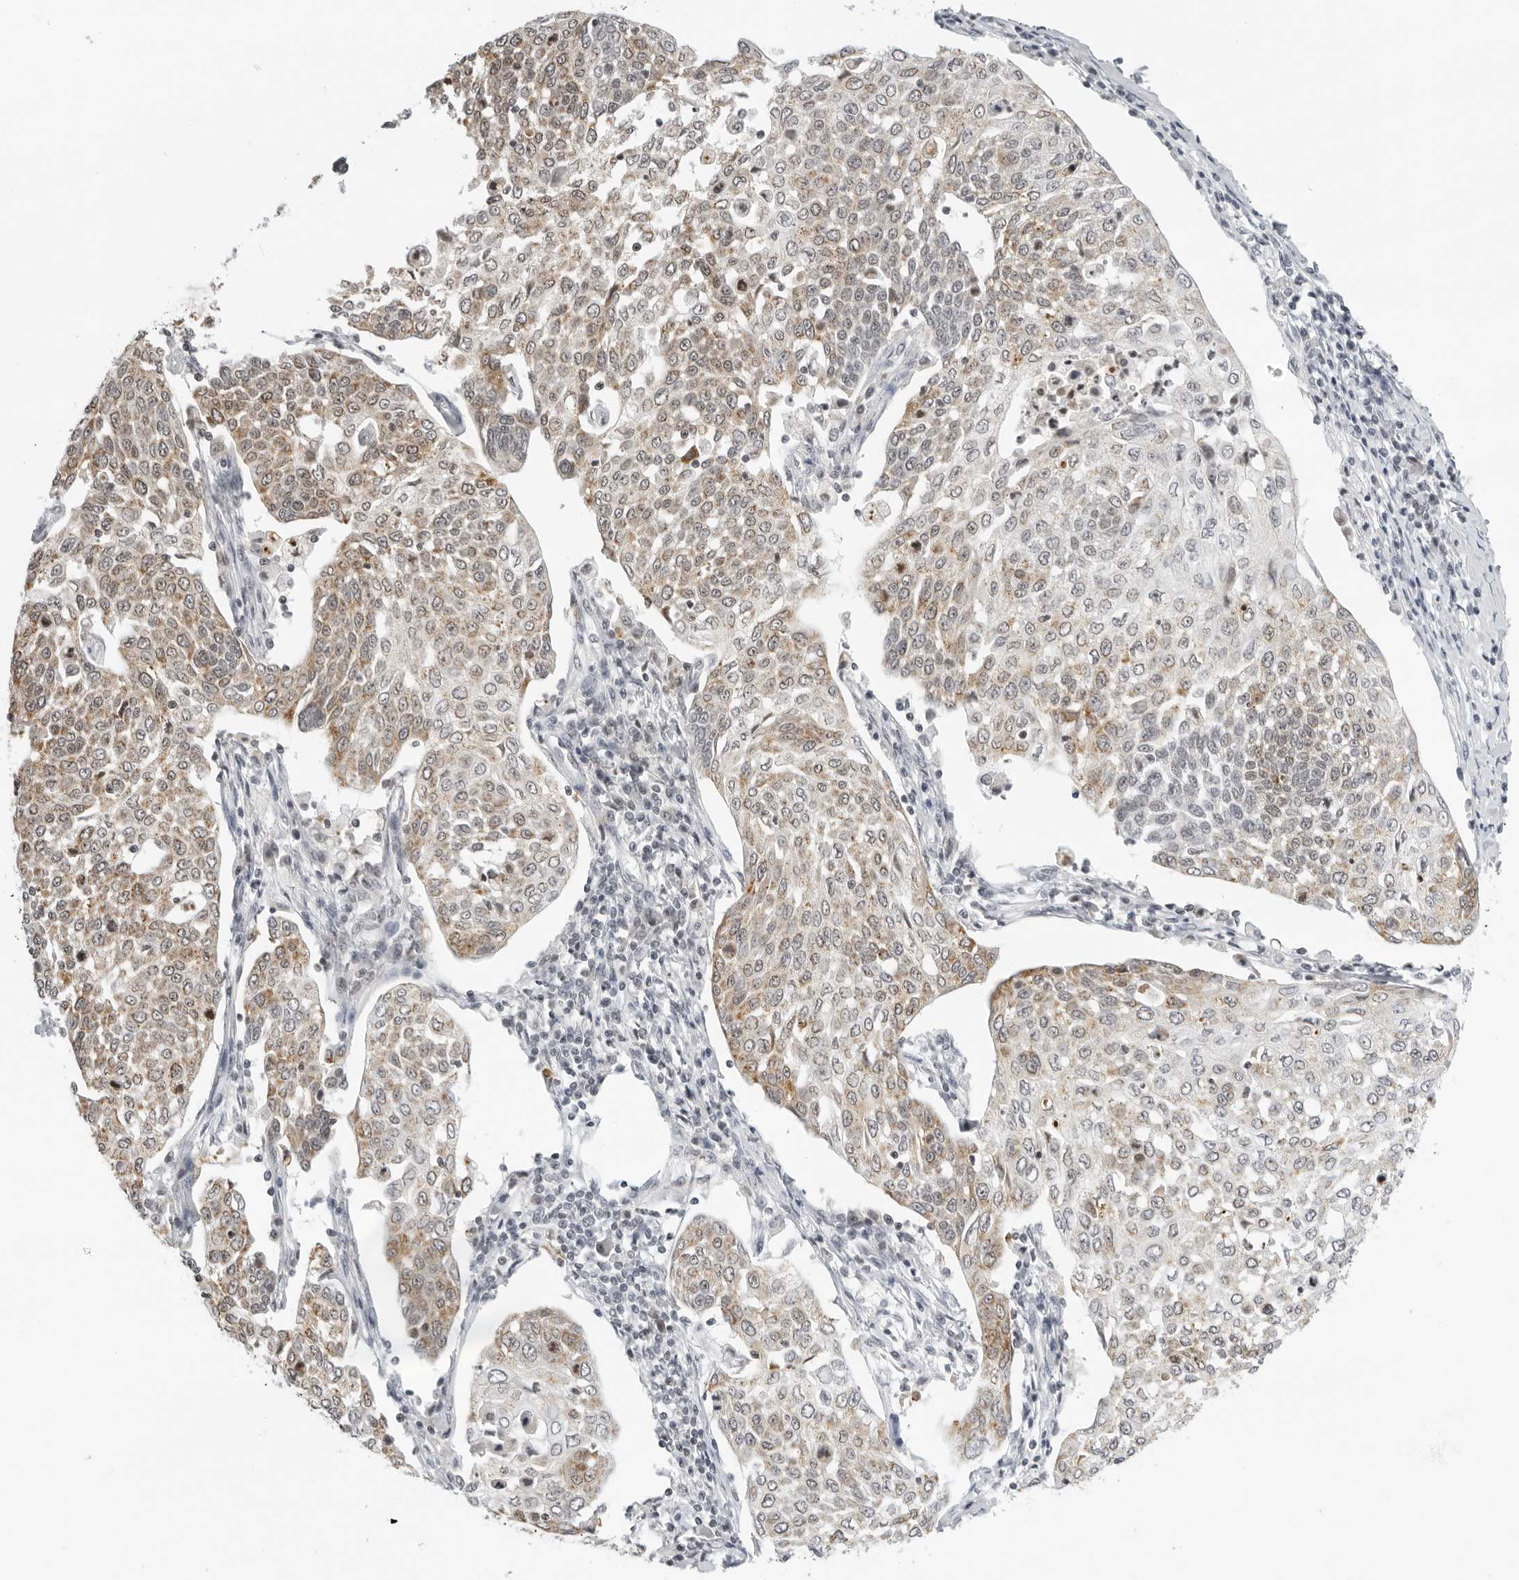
{"staining": {"intensity": "weak", "quantity": ">75%", "location": "cytoplasmic/membranous"}, "tissue": "cervical cancer", "cell_type": "Tumor cells", "image_type": "cancer", "snomed": [{"axis": "morphology", "description": "Squamous cell carcinoma, NOS"}, {"axis": "topography", "description": "Cervix"}], "caption": "Immunohistochemical staining of cervical cancer displays low levels of weak cytoplasmic/membranous protein positivity in about >75% of tumor cells.", "gene": "MSH6", "patient": {"sex": "female", "age": 34}}